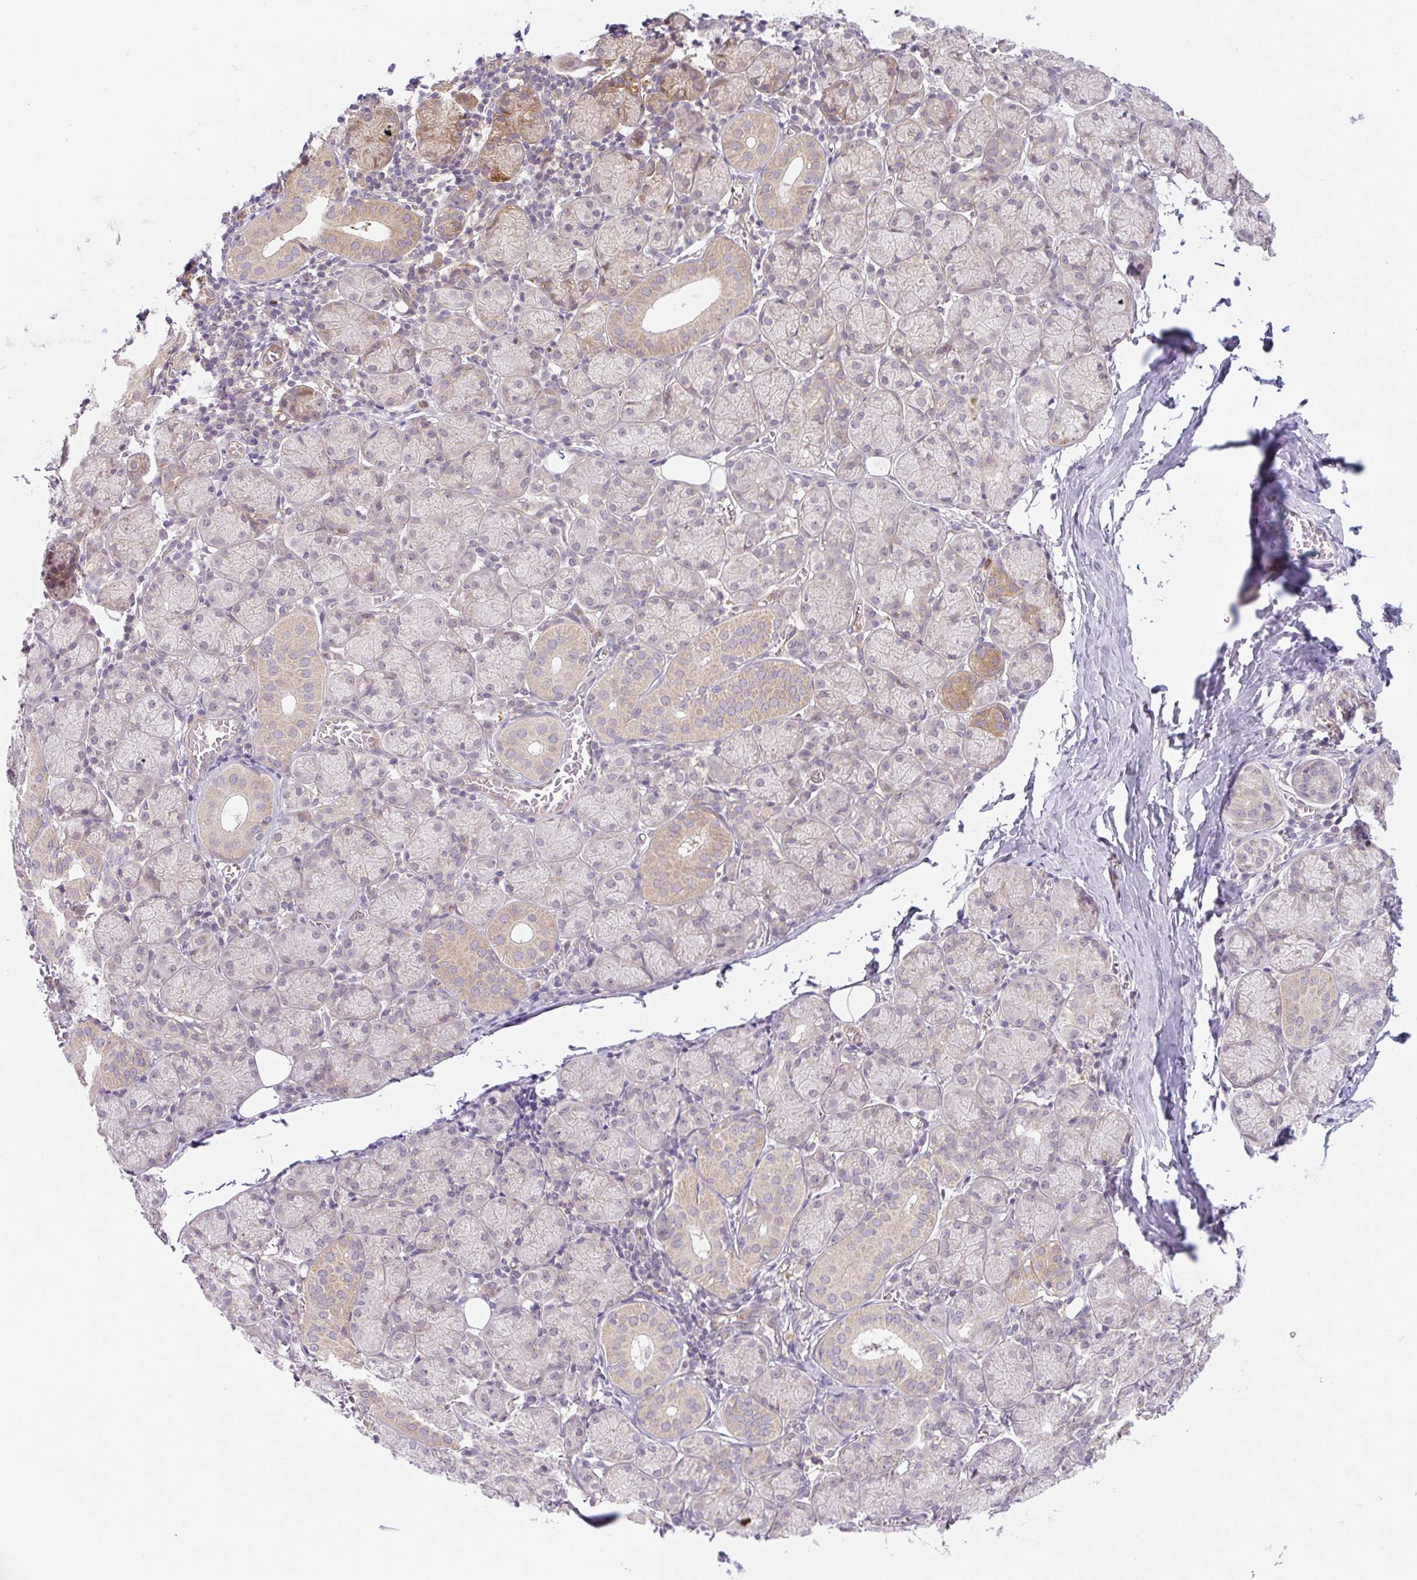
{"staining": {"intensity": "moderate", "quantity": "<25%", "location": "cytoplasmic/membranous"}, "tissue": "salivary gland", "cell_type": "Glandular cells", "image_type": "normal", "snomed": [{"axis": "morphology", "description": "Normal tissue, NOS"}, {"axis": "topography", "description": "Salivary gland"}], "caption": "IHC of unremarkable human salivary gland exhibits low levels of moderate cytoplasmic/membranous staining in about <25% of glandular cells.", "gene": "OMA1", "patient": {"sex": "female", "age": 24}}